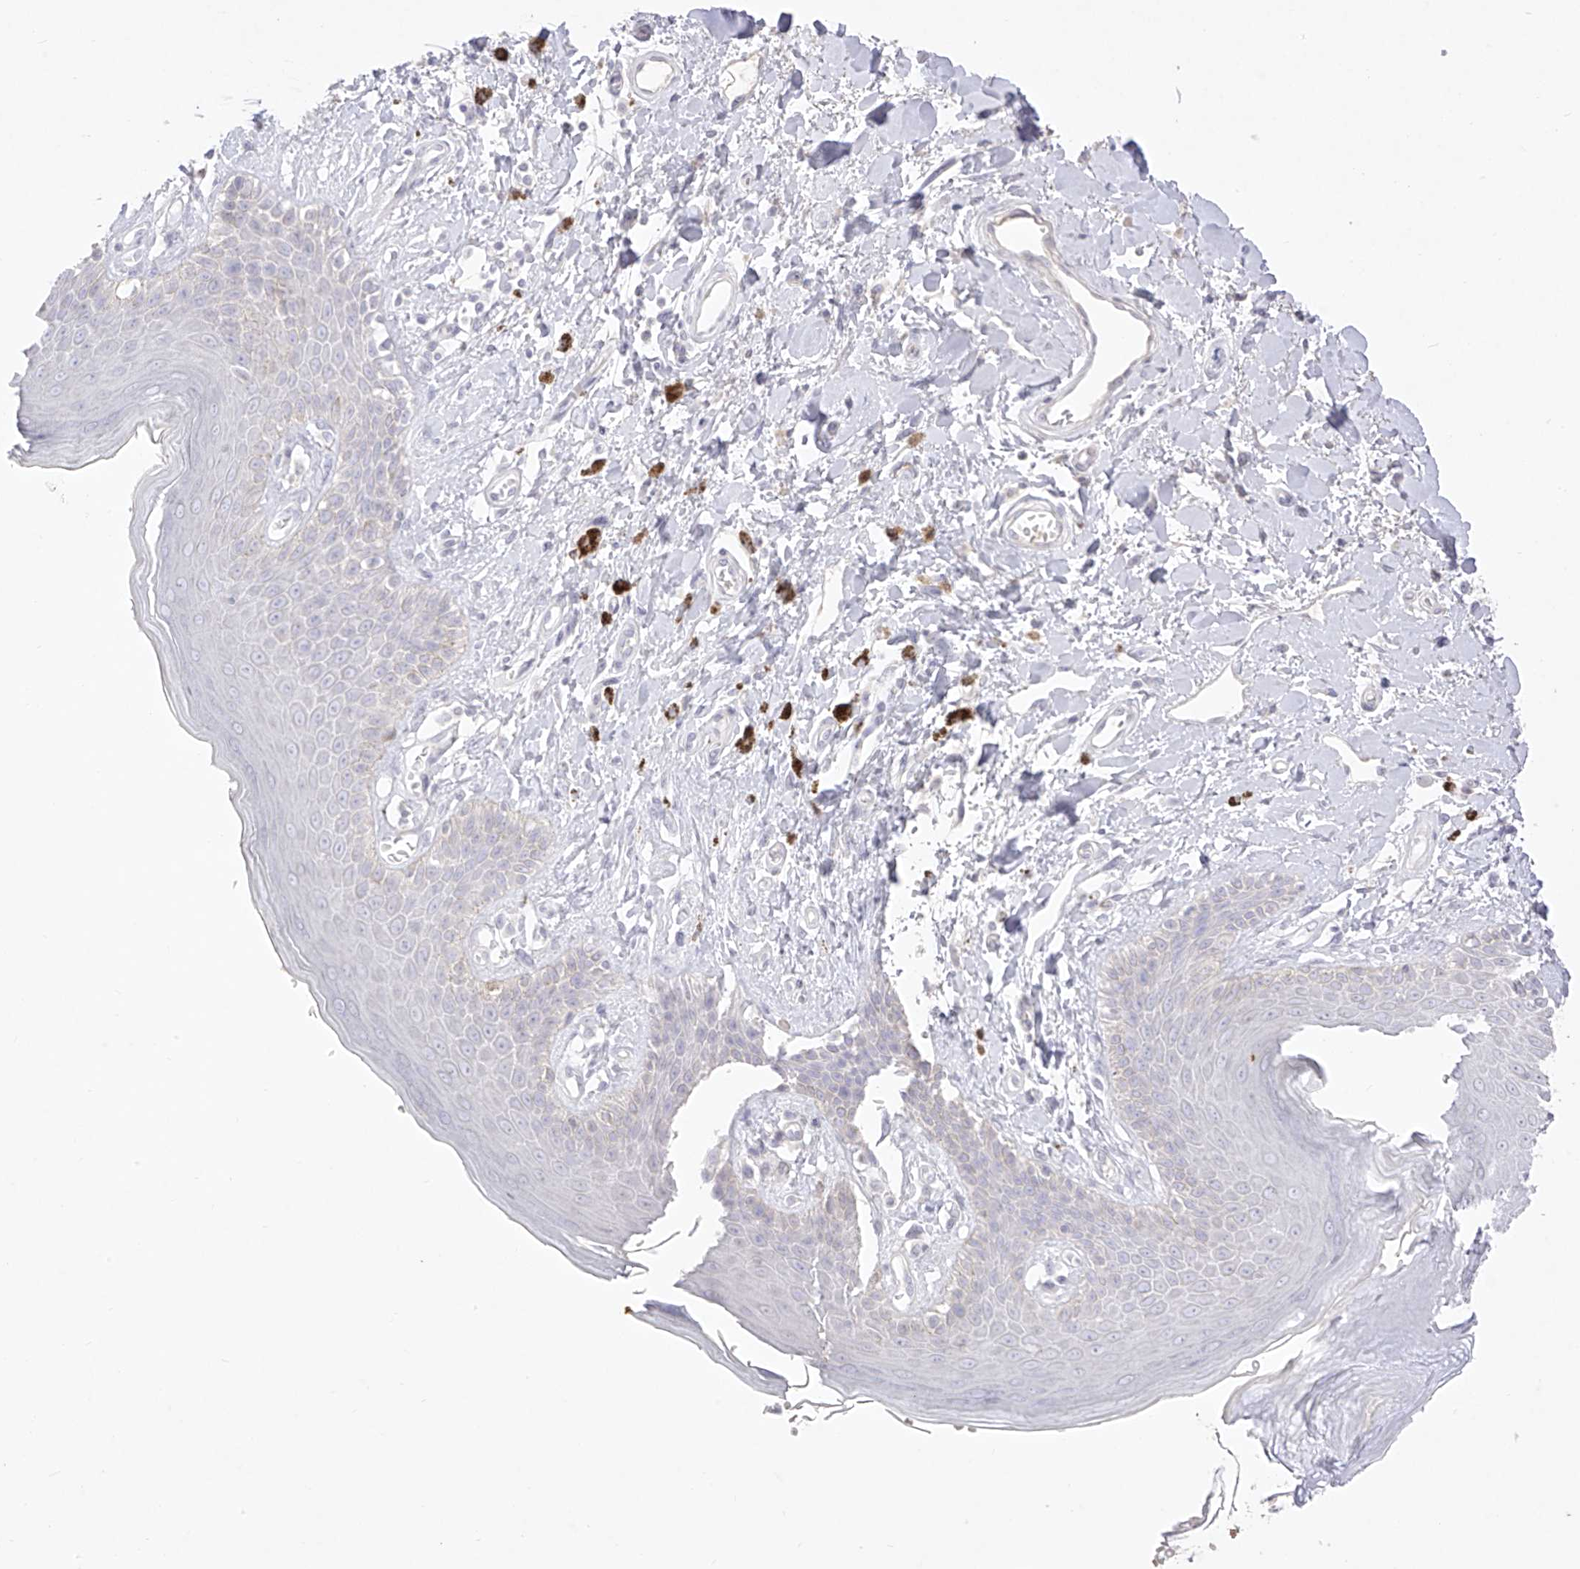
{"staining": {"intensity": "negative", "quantity": "none", "location": "none"}, "tissue": "skin", "cell_type": "Epidermal cells", "image_type": "normal", "snomed": [{"axis": "morphology", "description": "Normal tissue, NOS"}, {"axis": "topography", "description": "Anal"}], "caption": "Immunohistochemistry (IHC) image of benign human skin stained for a protein (brown), which displays no positivity in epidermal cells.", "gene": "TGM4", "patient": {"sex": "female", "age": 78}}